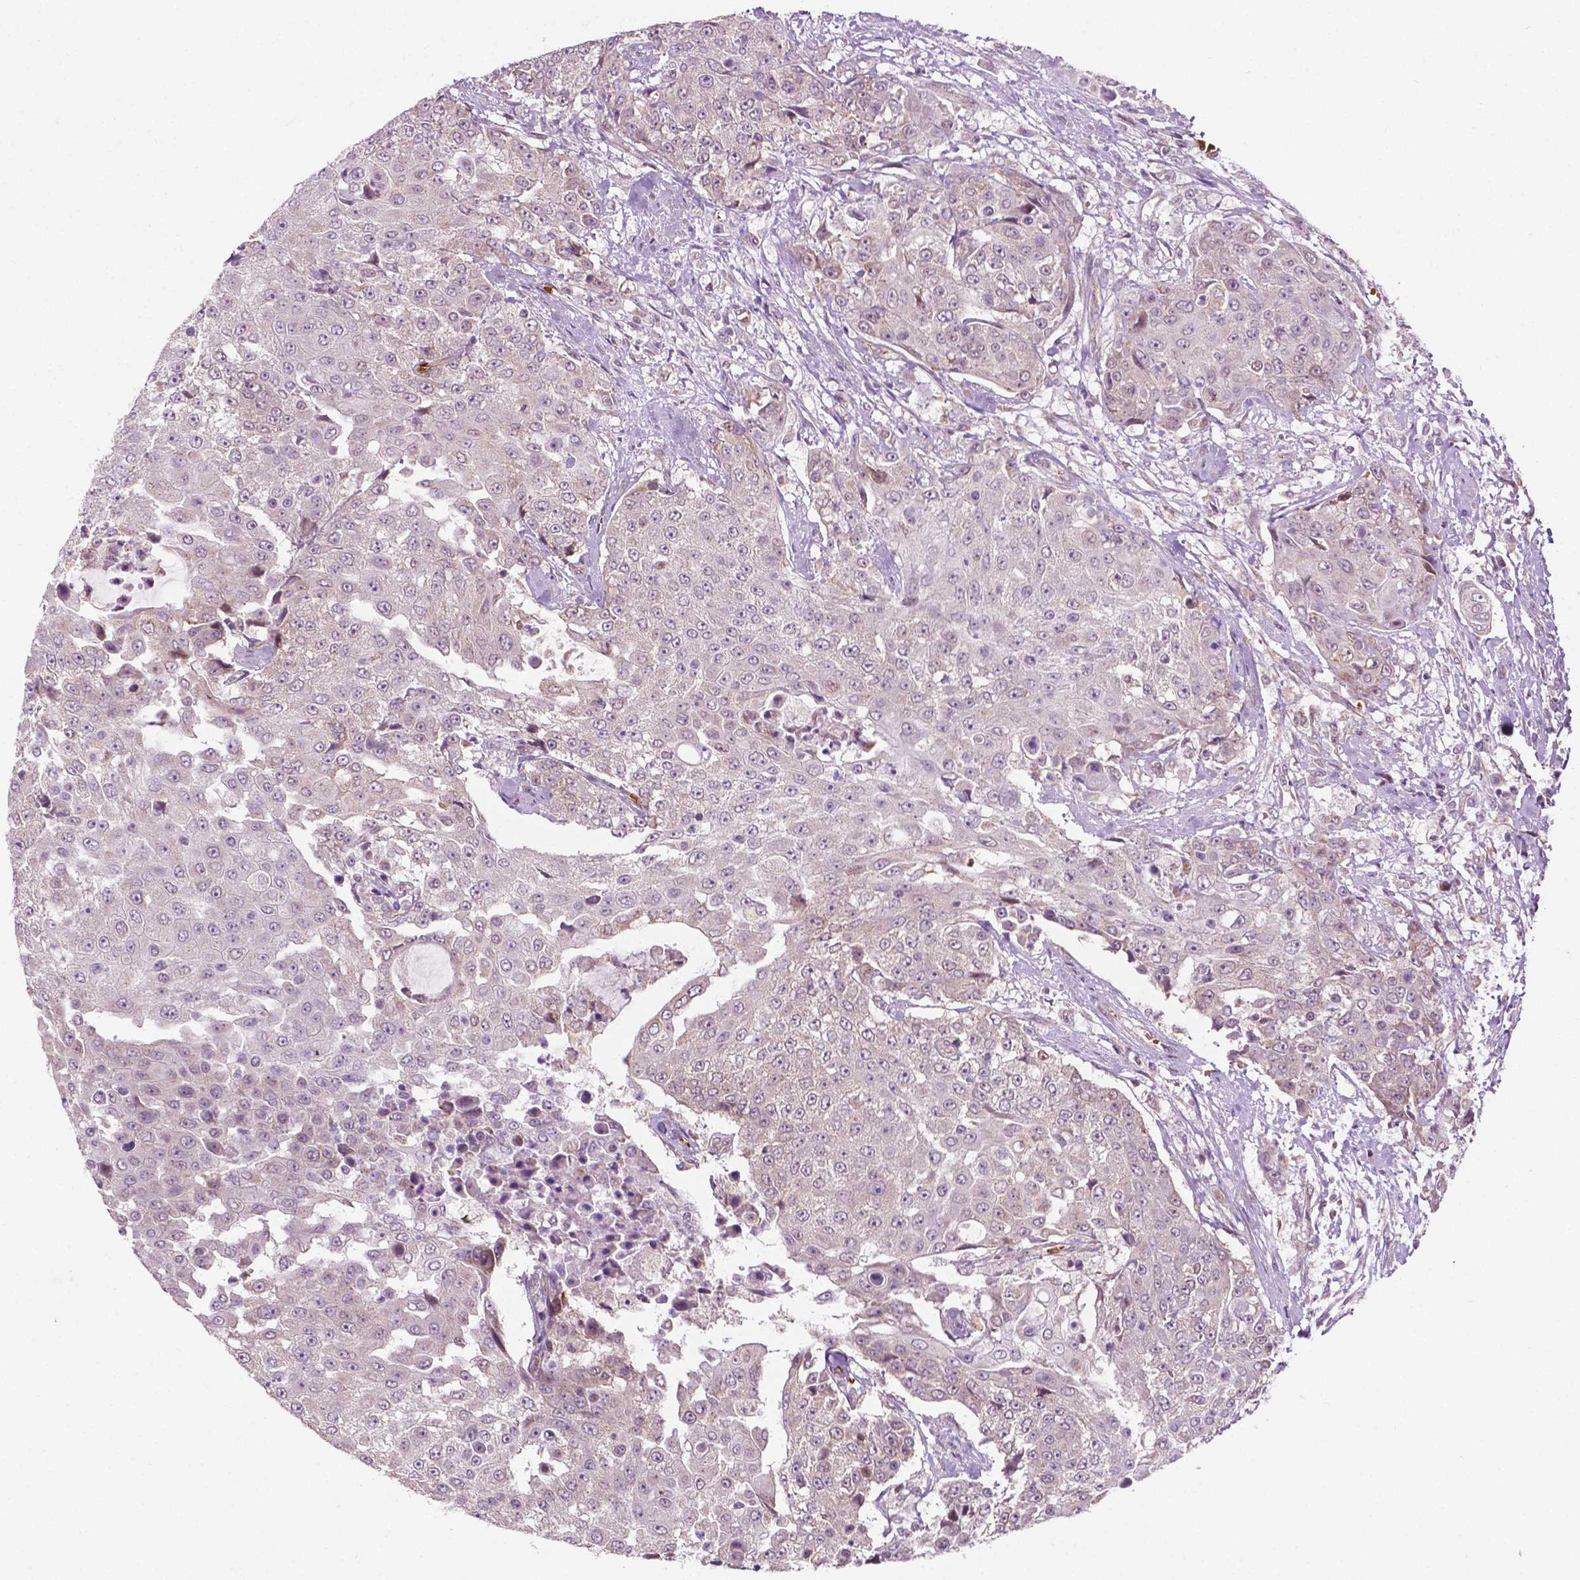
{"staining": {"intensity": "negative", "quantity": "none", "location": "none"}, "tissue": "urothelial cancer", "cell_type": "Tumor cells", "image_type": "cancer", "snomed": [{"axis": "morphology", "description": "Urothelial carcinoma, High grade"}, {"axis": "topography", "description": "Urinary bladder"}], "caption": "Immunohistochemical staining of urothelial cancer displays no significant positivity in tumor cells. (DAB immunohistochemistry, high magnification).", "gene": "ZNF41", "patient": {"sex": "female", "age": 63}}